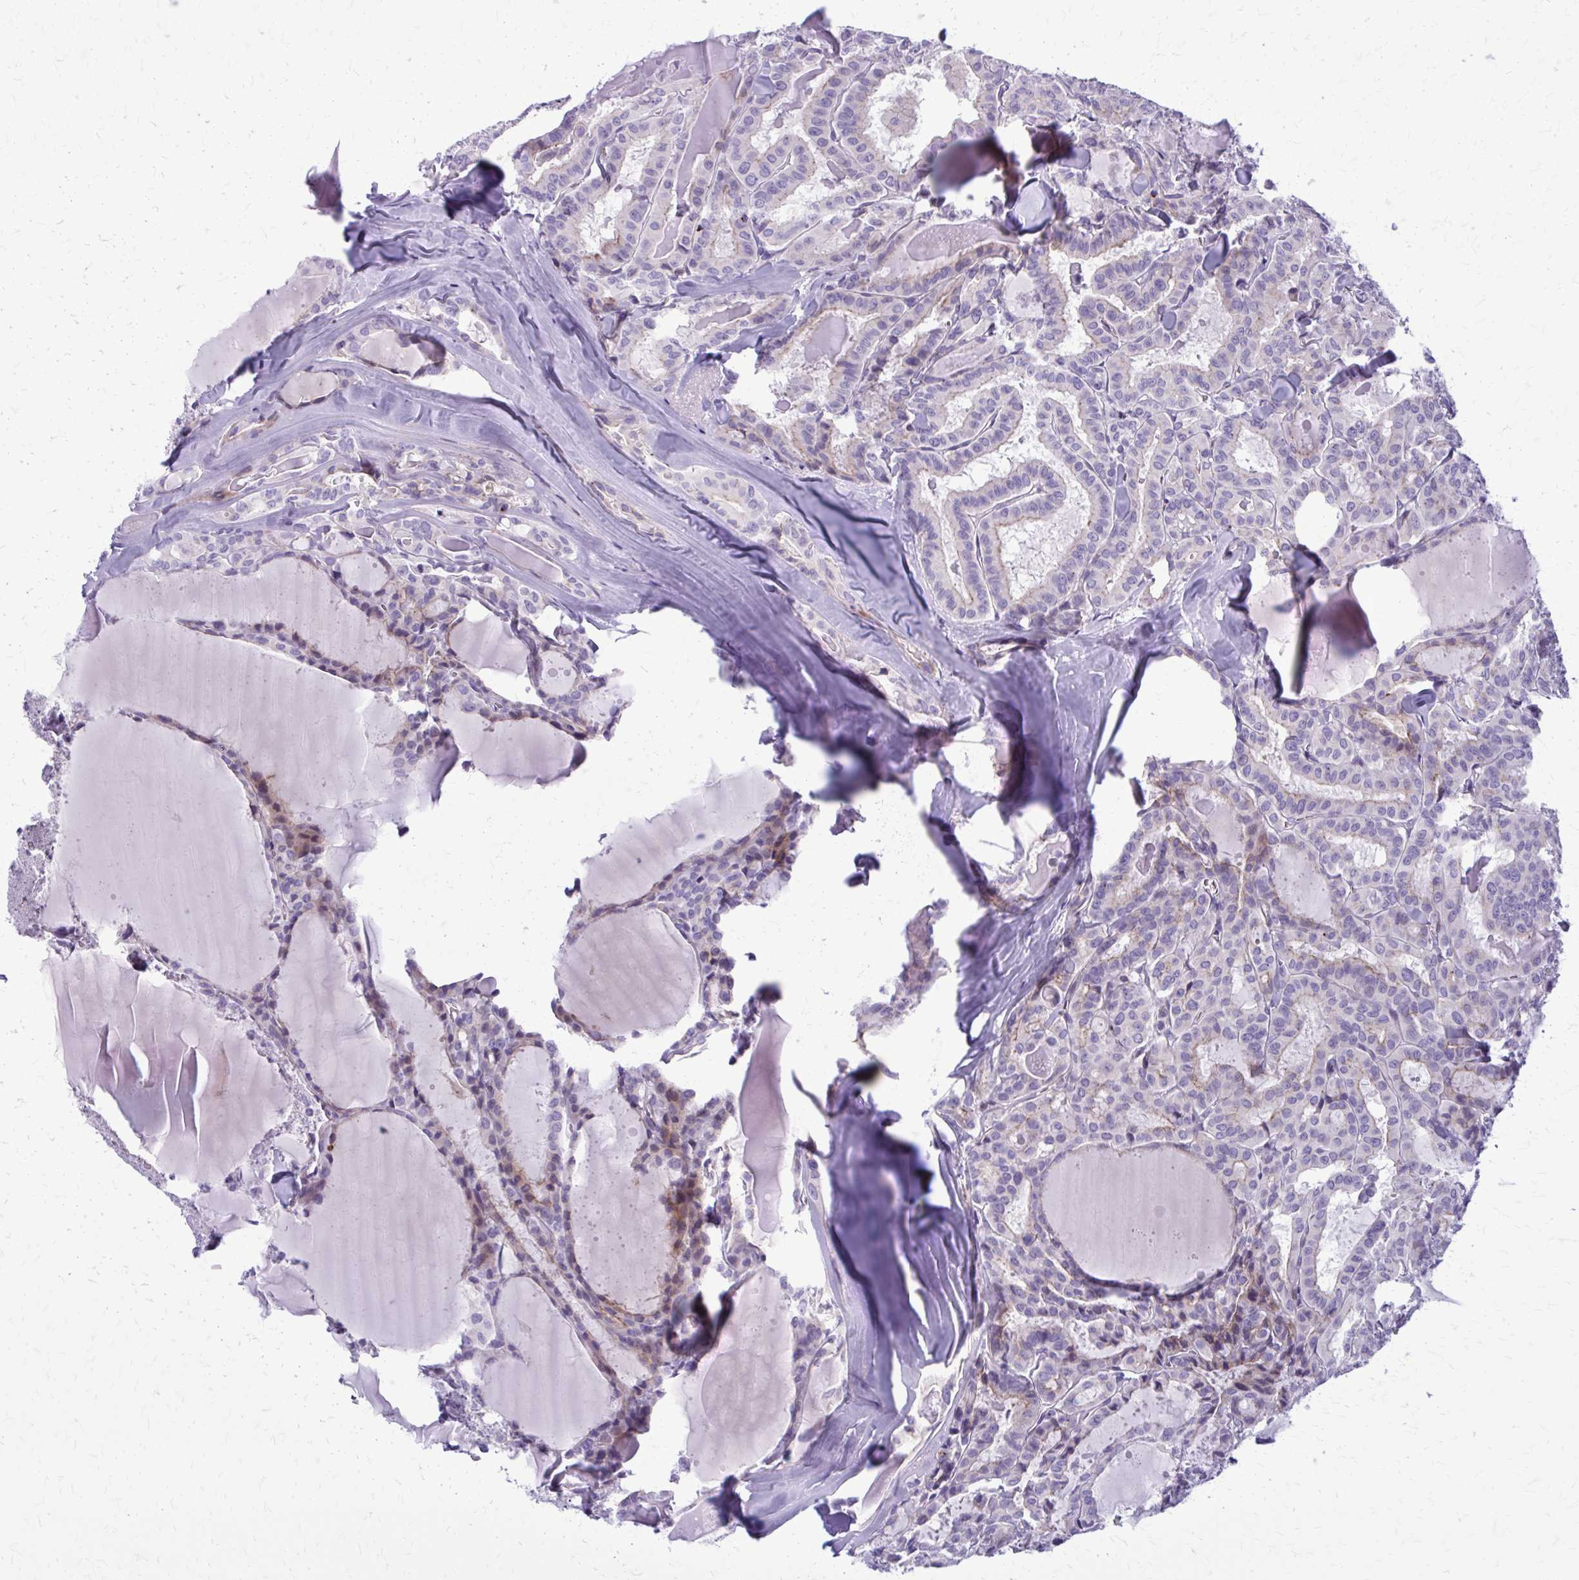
{"staining": {"intensity": "weak", "quantity": "<25%", "location": "cytoplasmic/membranous"}, "tissue": "thyroid cancer", "cell_type": "Tumor cells", "image_type": "cancer", "snomed": [{"axis": "morphology", "description": "Papillary adenocarcinoma, NOS"}, {"axis": "topography", "description": "Thyroid gland"}], "caption": "Immunohistochemistry (IHC) micrograph of neoplastic tissue: papillary adenocarcinoma (thyroid) stained with DAB exhibits no significant protein positivity in tumor cells.", "gene": "PEDS1", "patient": {"sex": "male", "age": 87}}